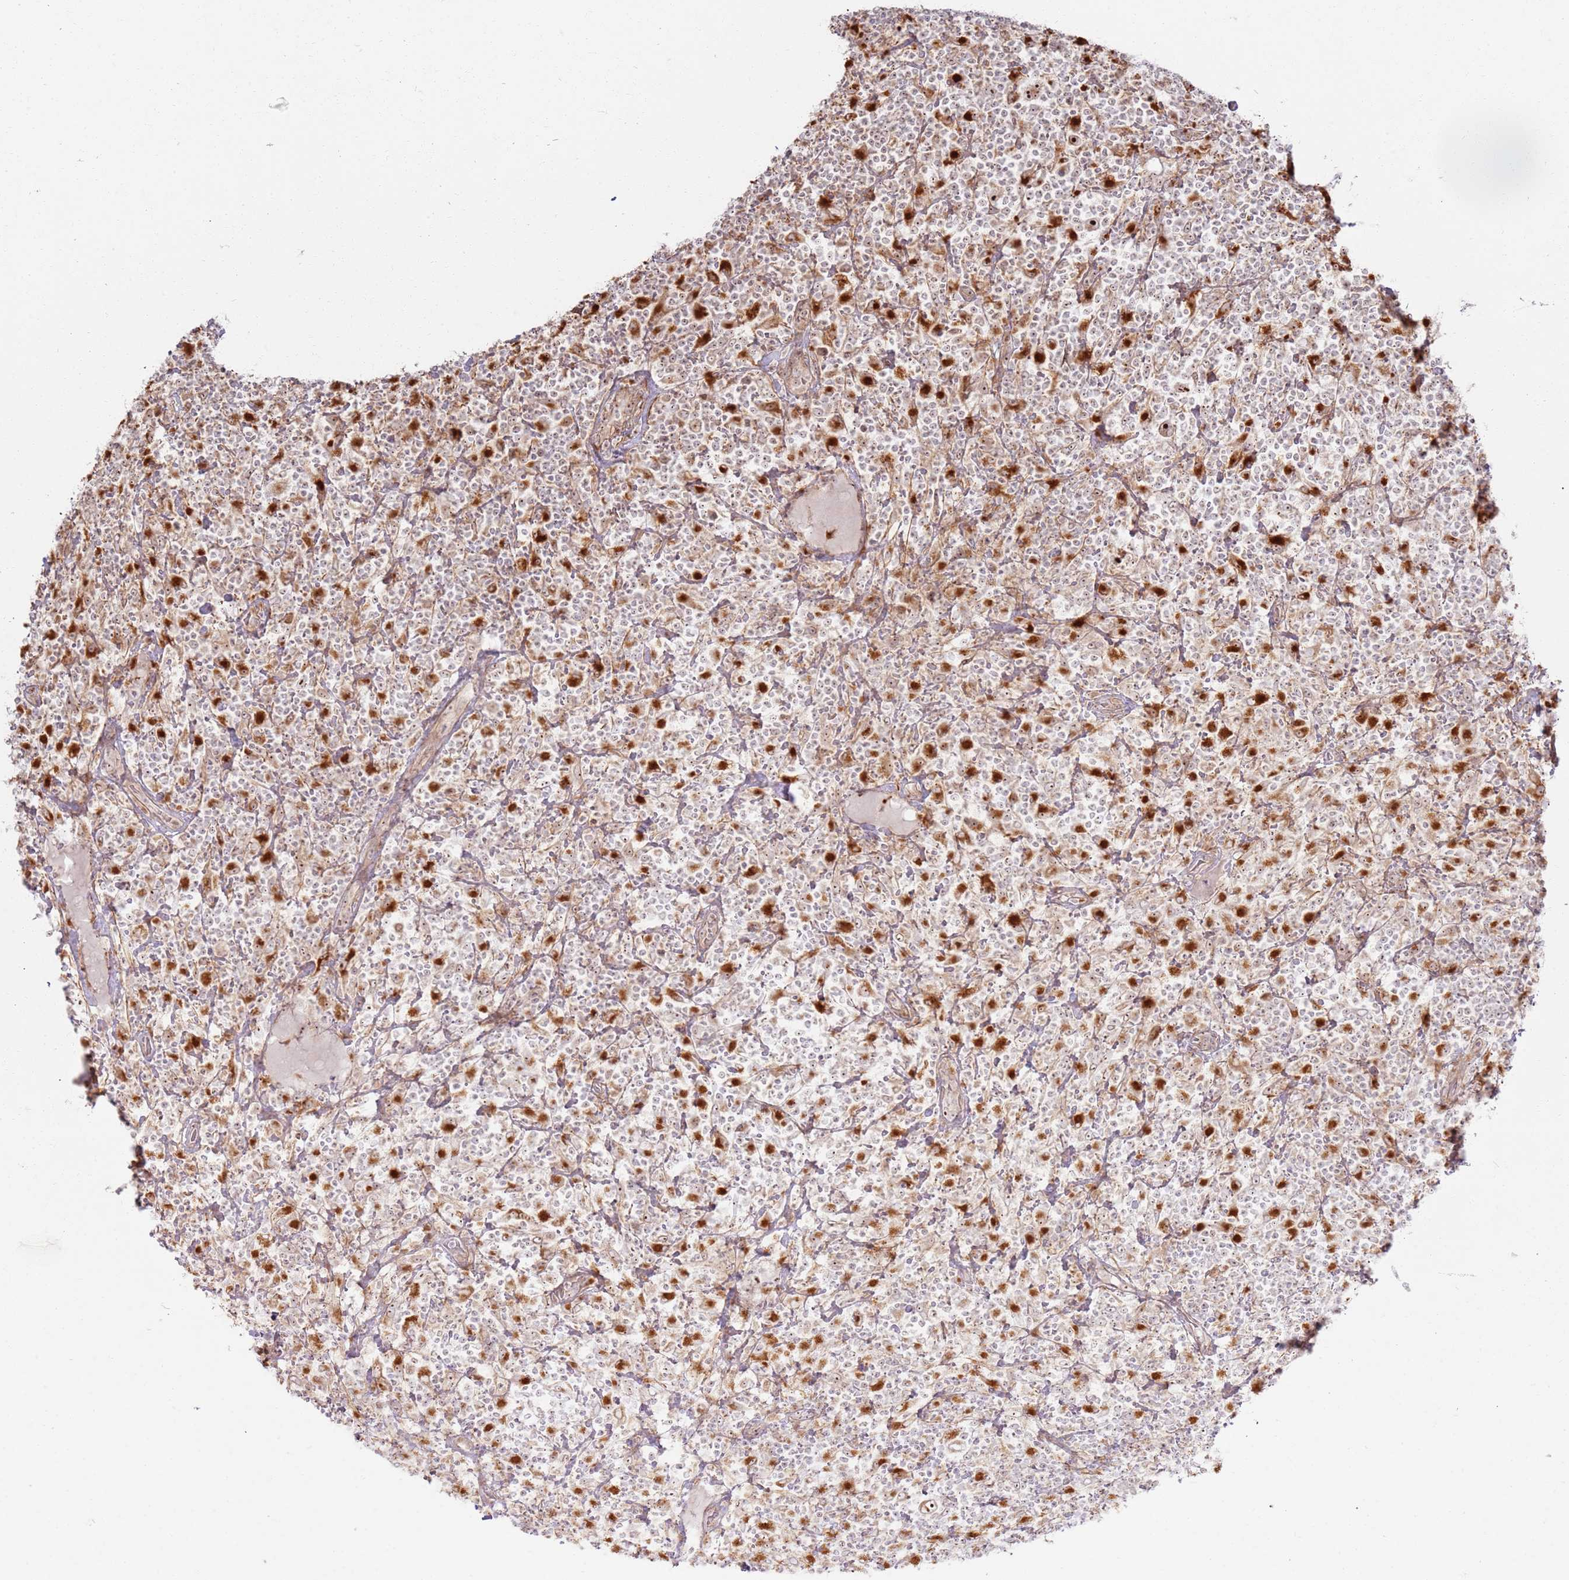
{"staining": {"intensity": "strong", "quantity": ">75%", "location": "nuclear"}, "tissue": "lymphoma", "cell_type": "Tumor cells", "image_type": "cancer", "snomed": [{"axis": "morphology", "description": "Hodgkin's disease, NOS"}, {"axis": "topography", "description": "Lymph node"}], "caption": "DAB (3,3'-diaminobenzidine) immunohistochemical staining of lymphoma shows strong nuclear protein staining in about >75% of tumor cells. (IHC, brightfield microscopy, high magnification).", "gene": "CNPY1", "patient": {"sex": "male", "age": 70}}